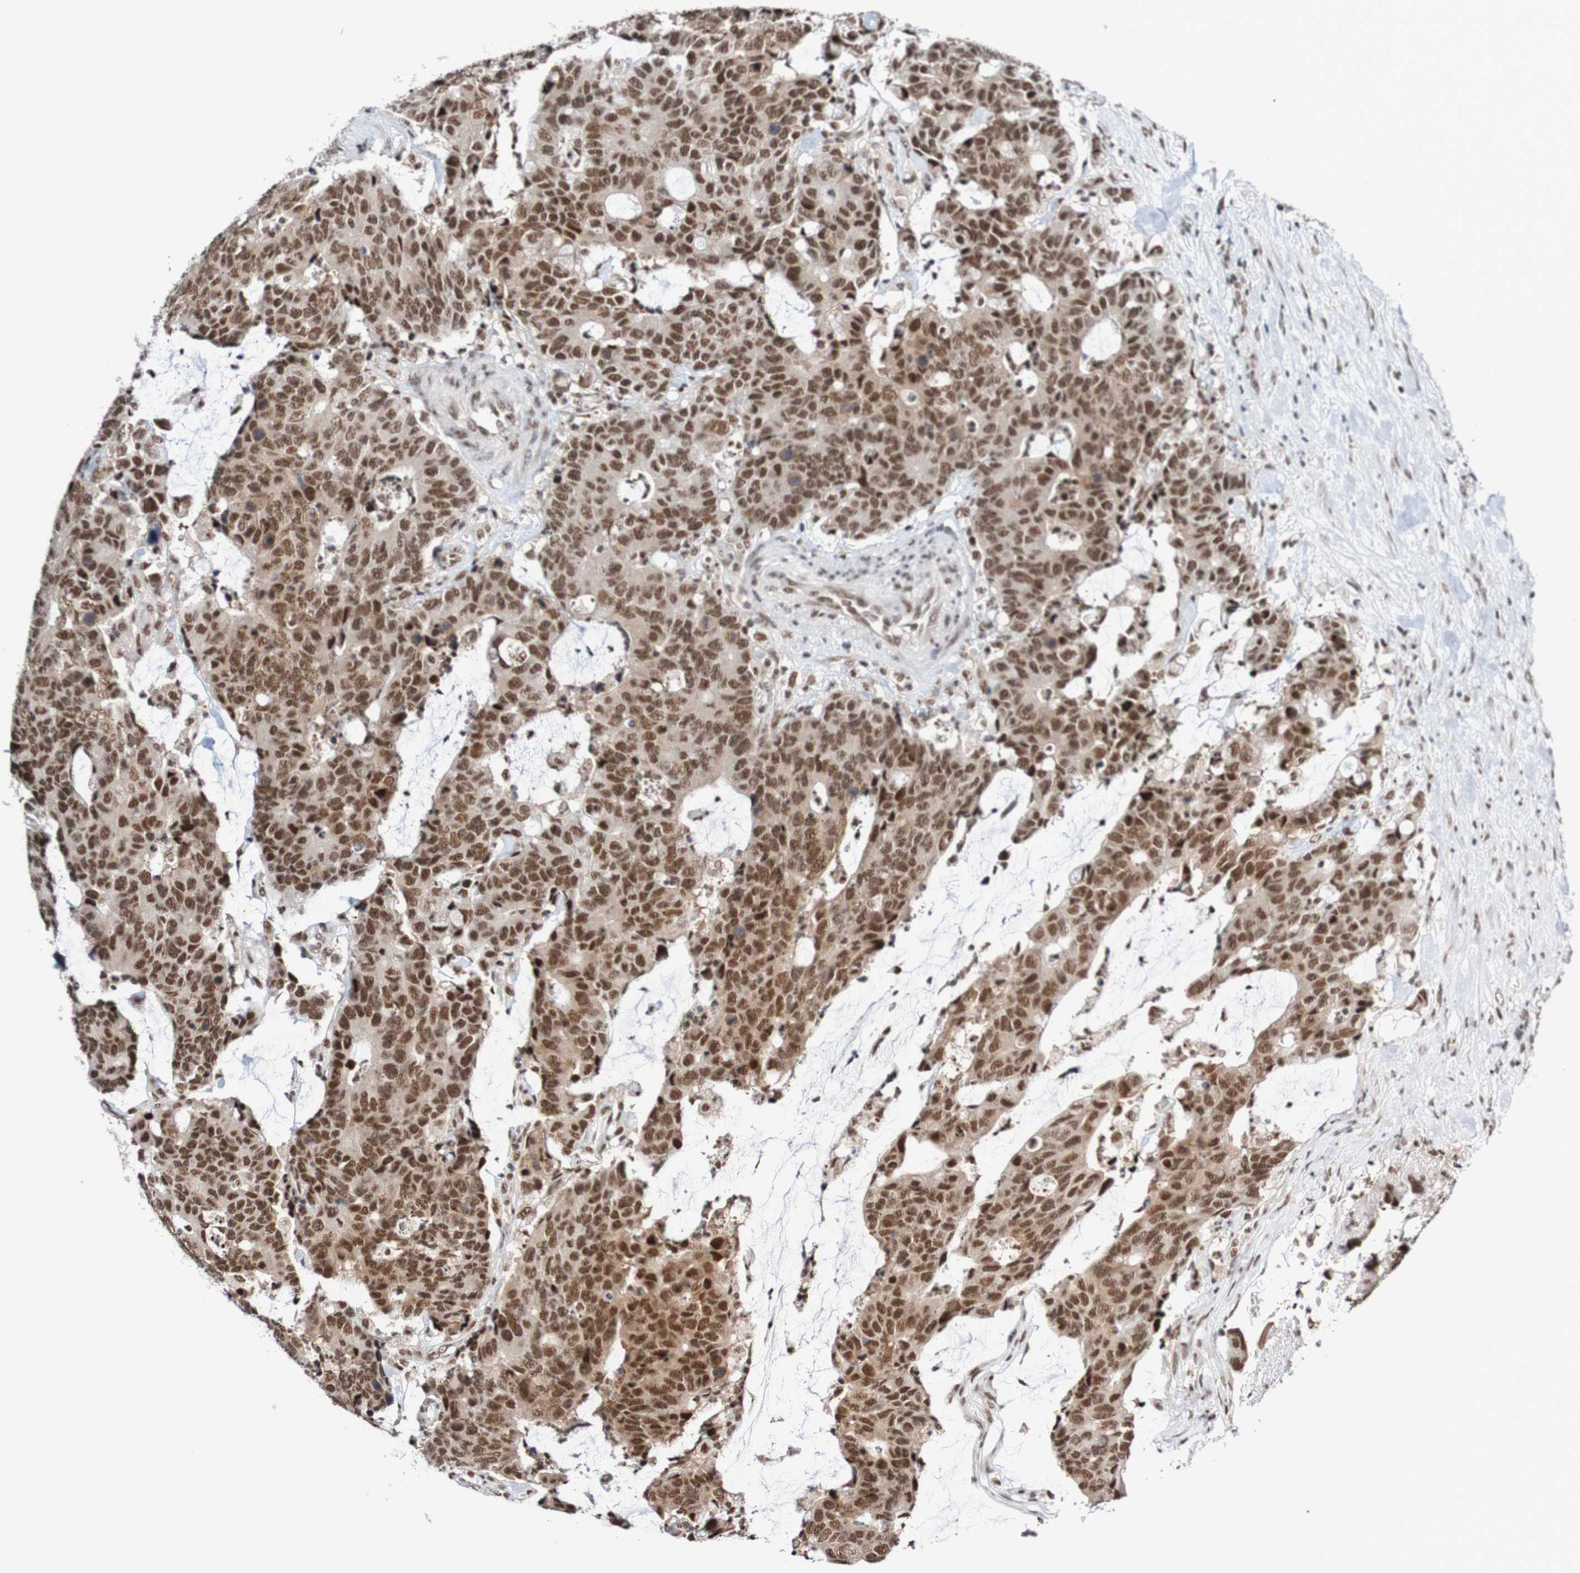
{"staining": {"intensity": "strong", "quantity": ">75%", "location": "nuclear"}, "tissue": "colorectal cancer", "cell_type": "Tumor cells", "image_type": "cancer", "snomed": [{"axis": "morphology", "description": "Adenocarcinoma, NOS"}, {"axis": "topography", "description": "Colon"}], "caption": "Immunohistochemistry (IHC) histopathology image of human colorectal adenocarcinoma stained for a protein (brown), which reveals high levels of strong nuclear staining in about >75% of tumor cells.", "gene": "CDC5L", "patient": {"sex": "female", "age": 86}}